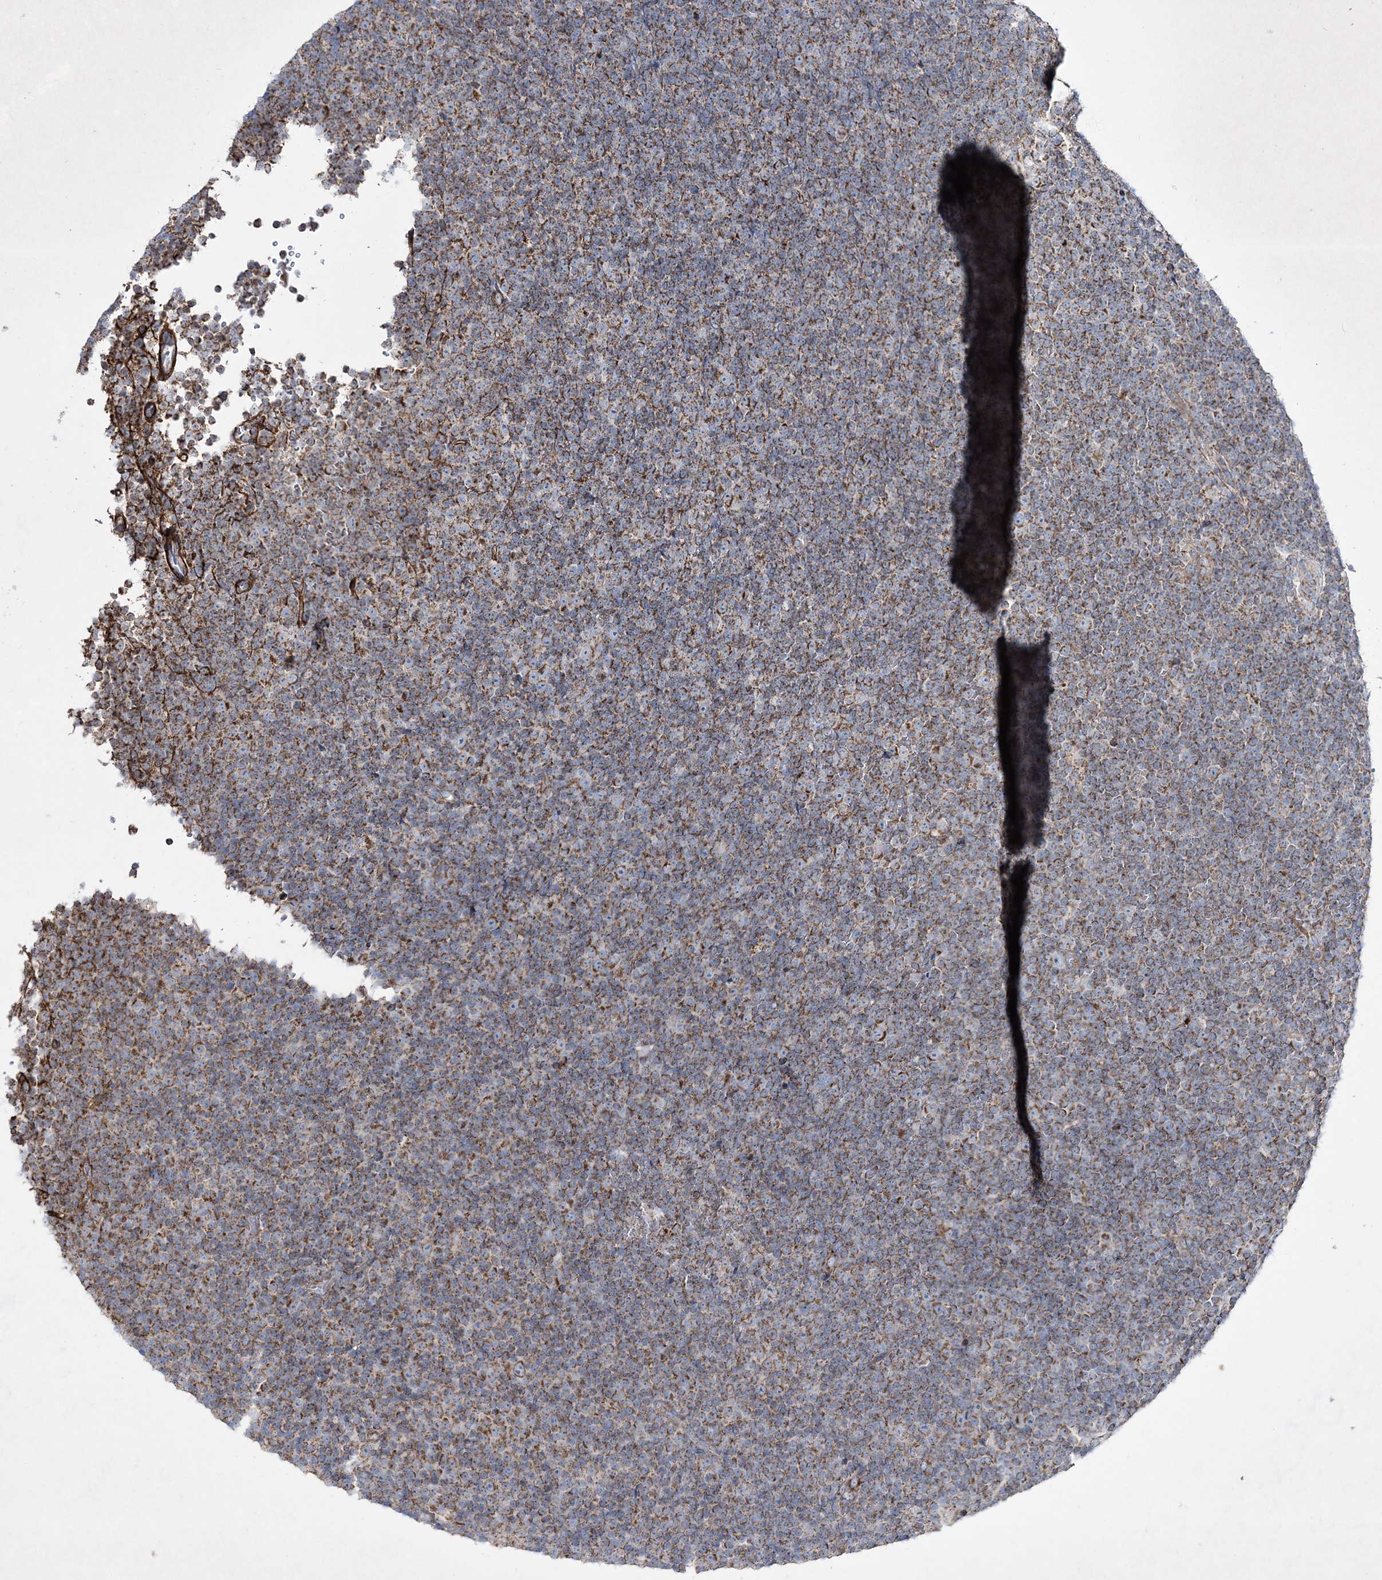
{"staining": {"intensity": "moderate", "quantity": ">75%", "location": "cytoplasmic/membranous"}, "tissue": "lymphoma", "cell_type": "Tumor cells", "image_type": "cancer", "snomed": [{"axis": "morphology", "description": "Malignant lymphoma, non-Hodgkin's type, Low grade"}, {"axis": "topography", "description": "Lymph node"}], "caption": "Protein expression analysis of human lymphoma reveals moderate cytoplasmic/membranous positivity in approximately >75% of tumor cells.", "gene": "RICTOR", "patient": {"sex": "female", "age": 67}}